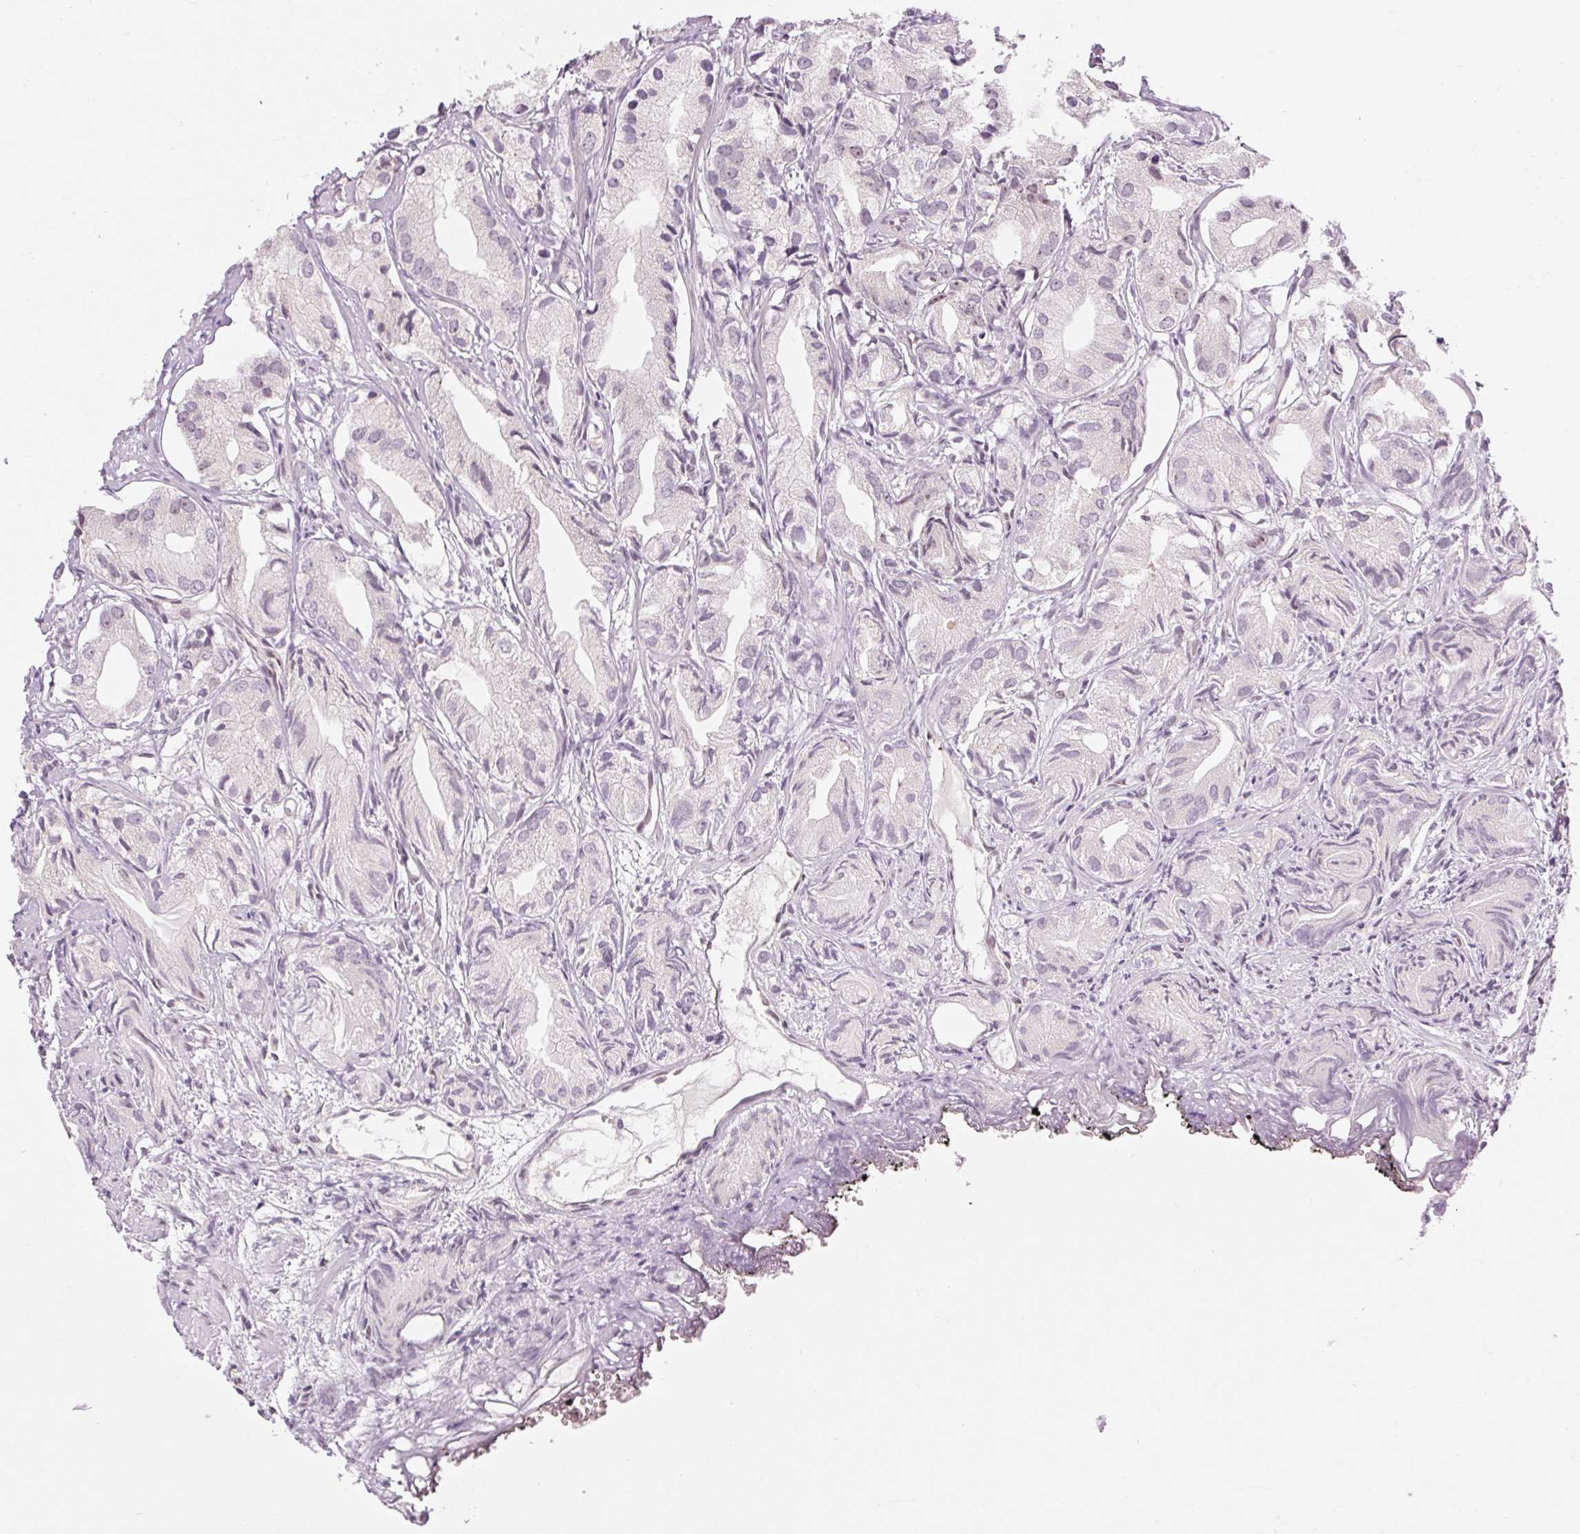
{"staining": {"intensity": "negative", "quantity": "none", "location": "none"}, "tissue": "prostate cancer", "cell_type": "Tumor cells", "image_type": "cancer", "snomed": [{"axis": "morphology", "description": "Adenocarcinoma, High grade"}, {"axis": "topography", "description": "Prostate"}], "caption": "The immunohistochemistry histopathology image has no significant staining in tumor cells of prostate cancer tissue.", "gene": "SGF29", "patient": {"sex": "male", "age": 82}}